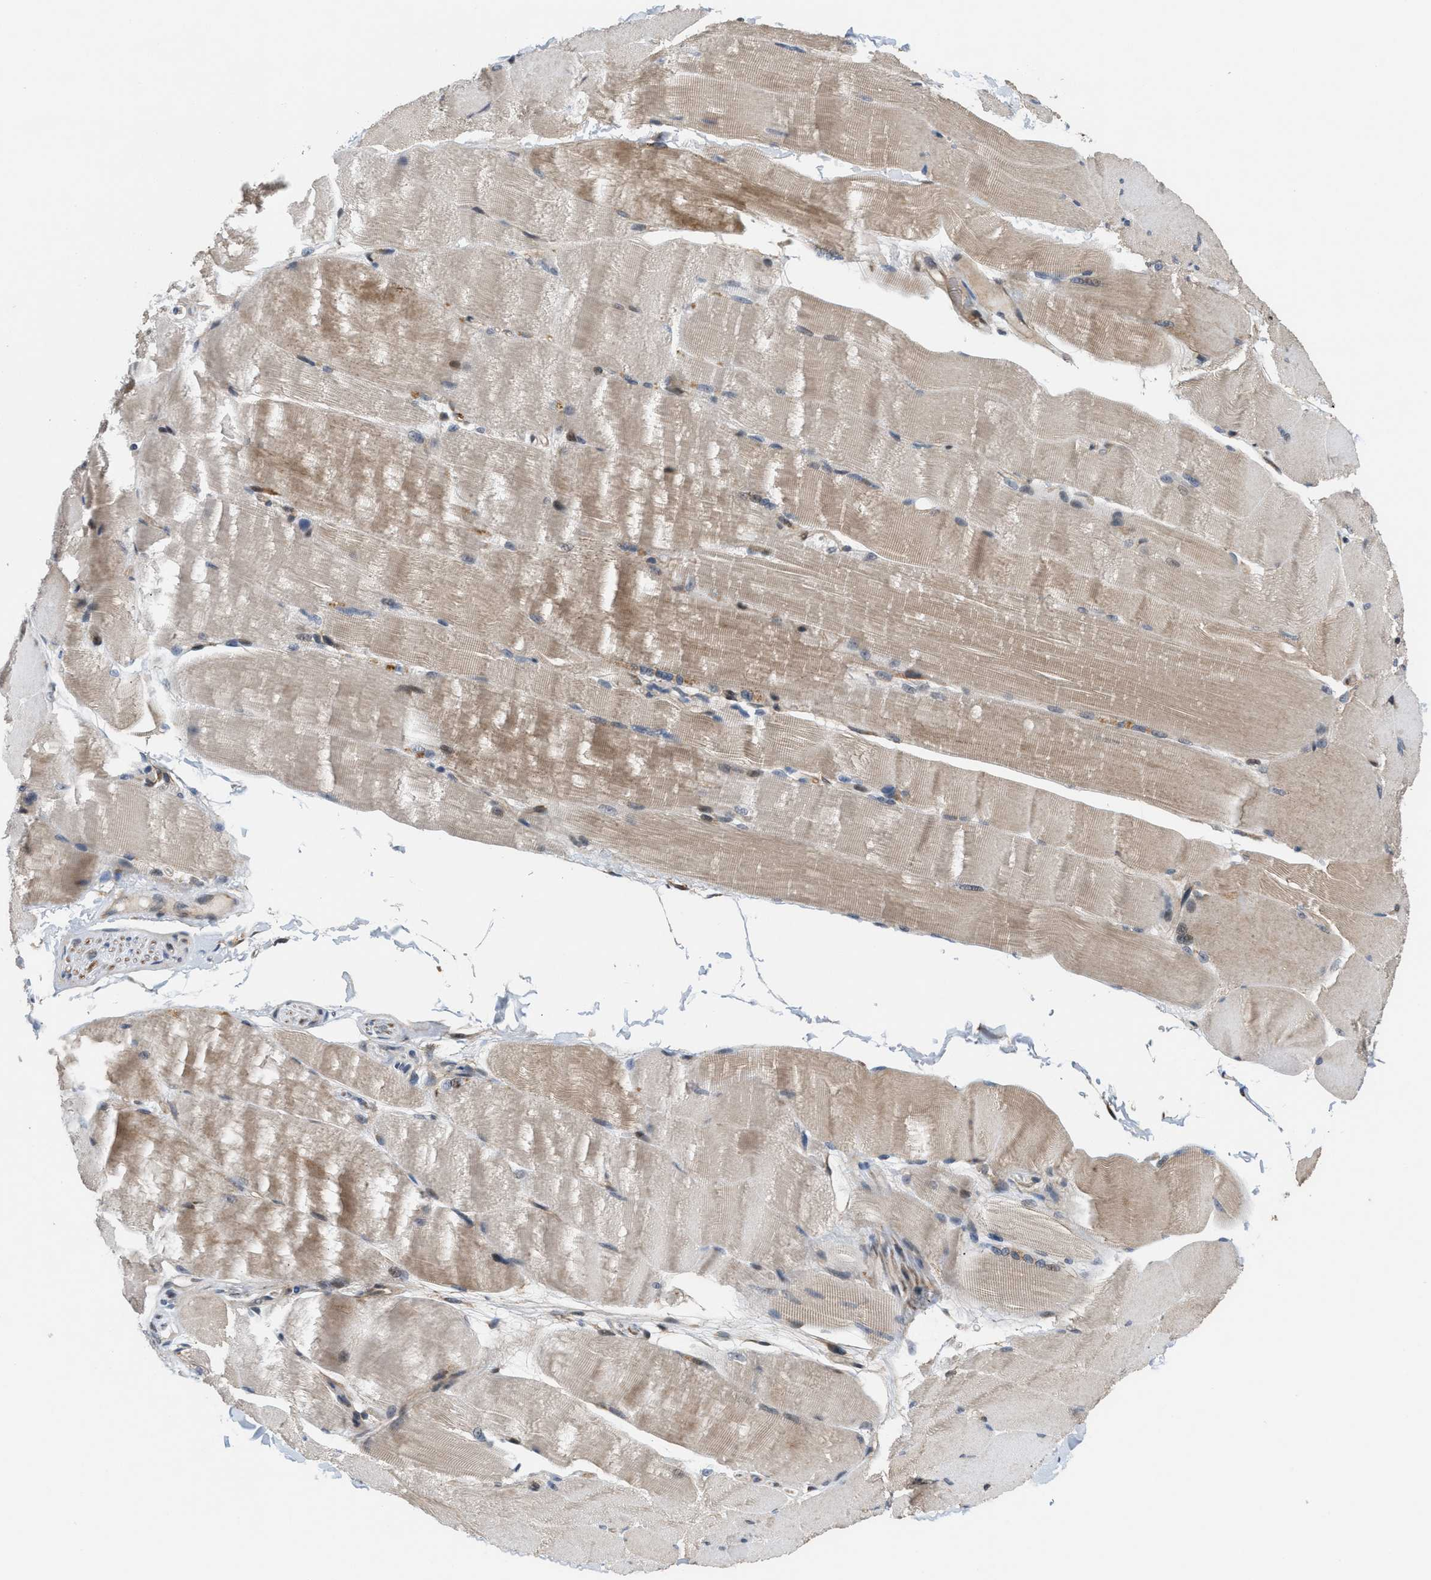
{"staining": {"intensity": "moderate", "quantity": "25%-75%", "location": "cytoplasmic/membranous"}, "tissue": "skeletal muscle", "cell_type": "Myocytes", "image_type": "normal", "snomed": [{"axis": "morphology", "description": "Normal tissue, NOS"}, {"axis": "topography", "description": "Skin"}, {"axis": "topography", "description": "Skeletal muscle"}], "caption": "Protein staining of normal skeletal muscle demonstrates moderate cytoplasmic/membranous staining in approximately 25%-75% of myocytes. Immunohistochemistry stains the protein in brown and the nuclei are stained blue.", "gene": "MFSD6", "patient": {"sex": "male", "age": 83}}